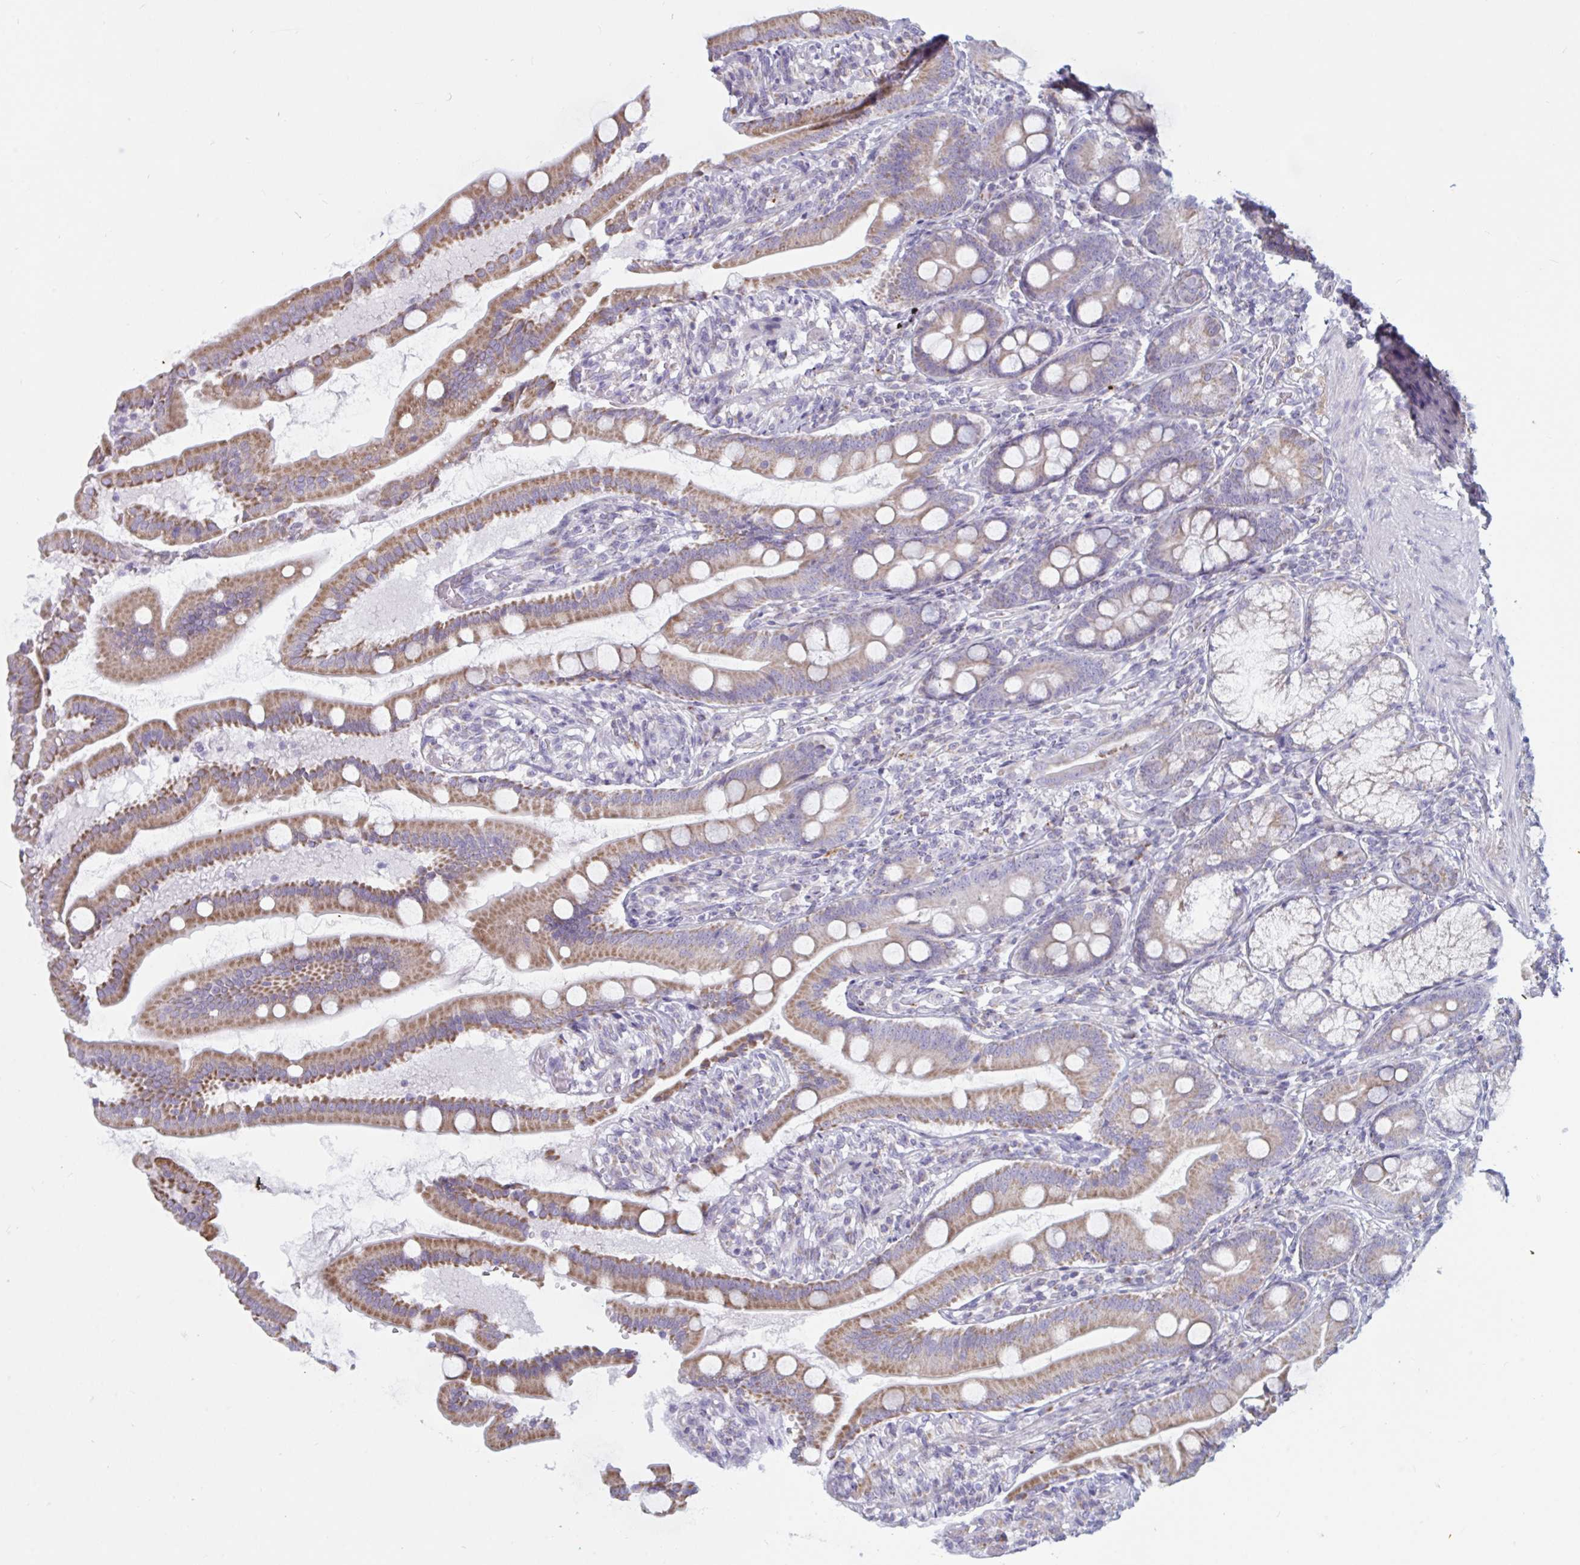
{"staining": {"intensity": "moderate", "quantity": ">75%", "location": "cytoplasmic/membranous"}, "tissue": "duodenum", "cell_type": "Glandular cells", "image_type": "normal", "snomed": [{"axis": "morphology", "description": "Normal tissue, NOS"}, {"axis": "topography", "description": "Duodenum"}], "caption": "Immunohistochemistry (IHC) image of unremarkable duodenum: human duodenum stained using immunohistochemistry (IHC) displays medium levels of moderate protein expression localized specifically in the cytoplasmic/membranous of glandular cells, appearing as a cytoplasmic/membranous brown color.", "gene": "ATG9A", "patient": {"sex": "female", "age": 67}}